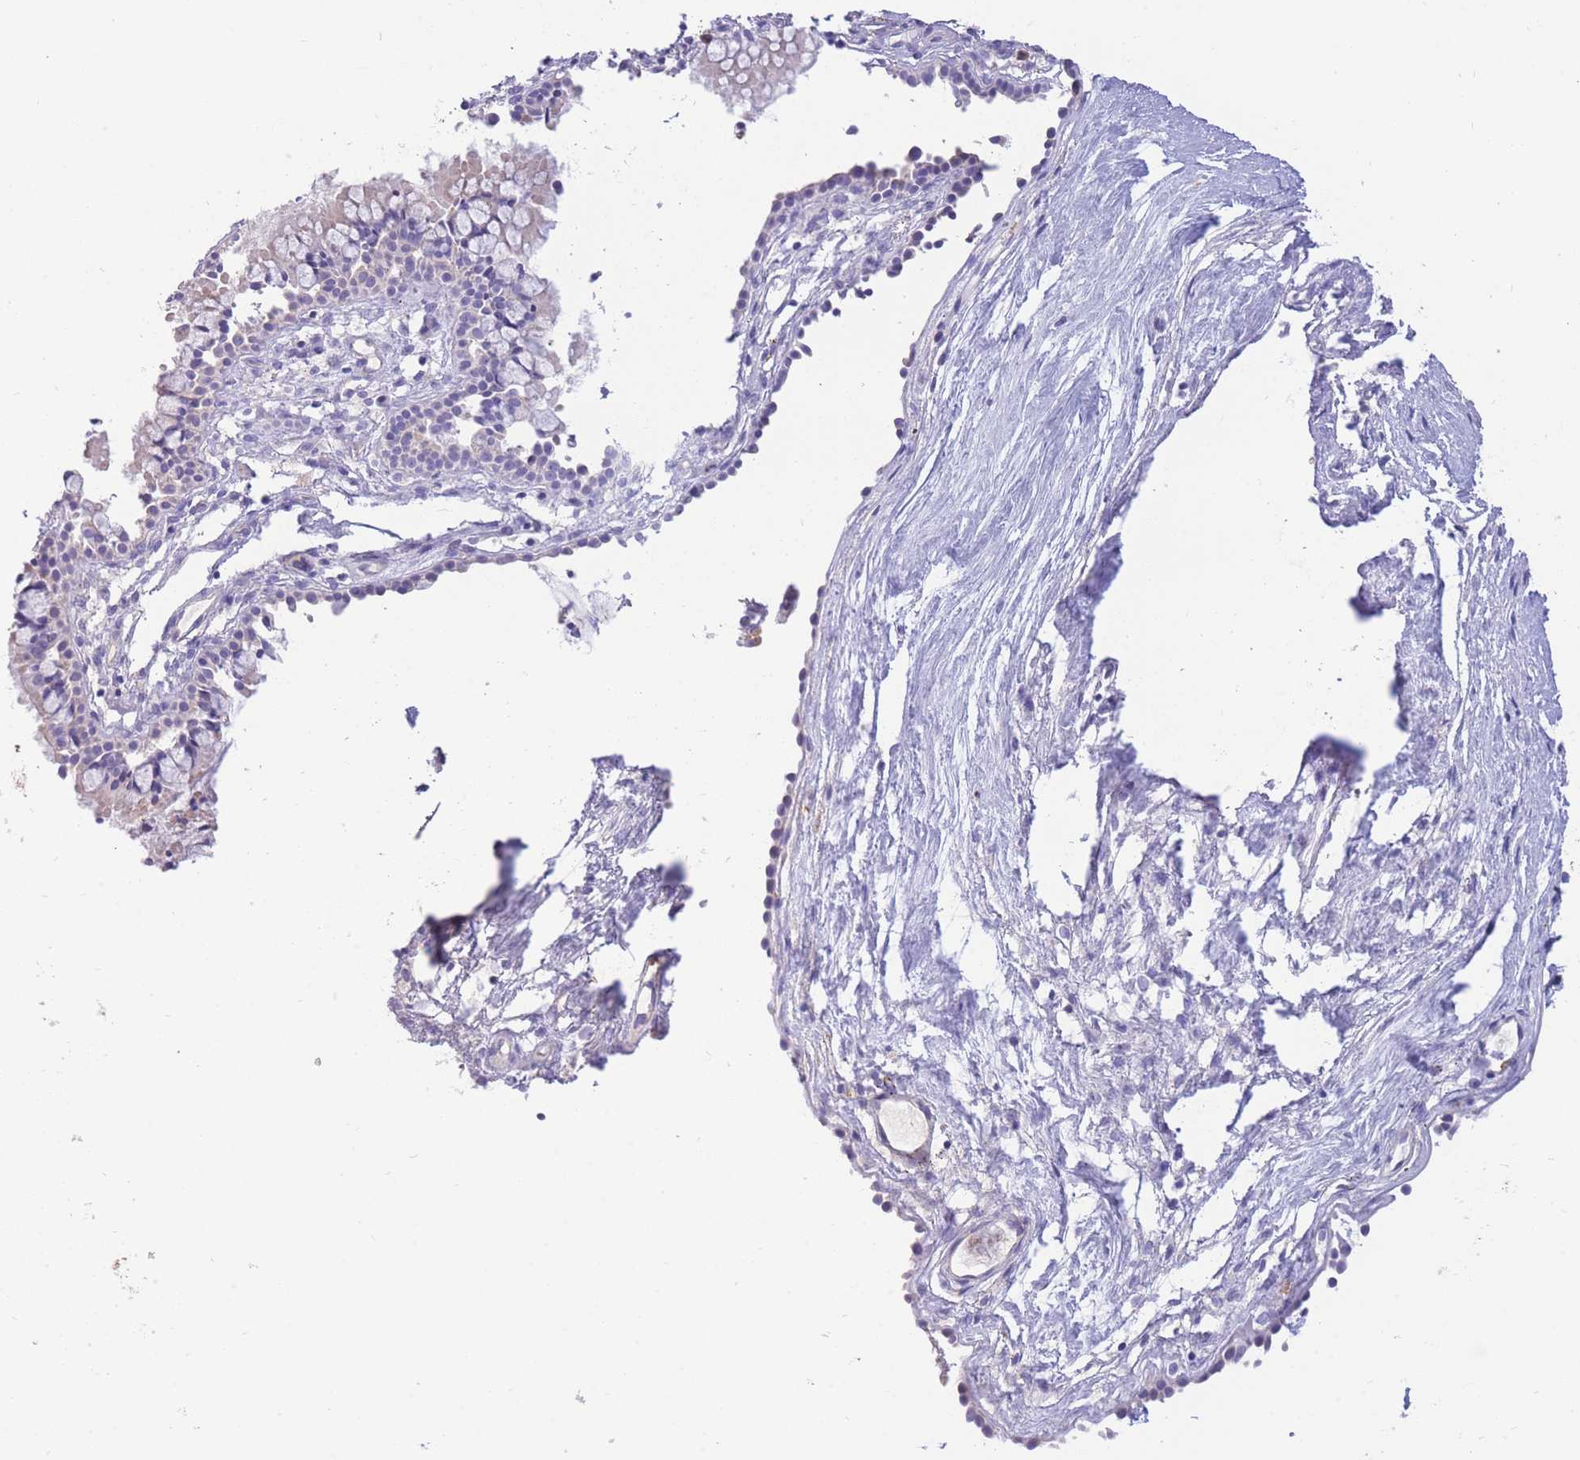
{"staining": {"intensity": "negative", "quantity": "none", "location": "none"}, "tissue": "nasopharynx", "cell_type": "Respiratory epithelial cells", "image_type": "normal", "snomed": [{"axis": "morphology", "description": "Normal tissue, NOS"}, {"axis": "topography", "description": "Nasopharynx"}], "caption": "A photomicrograph of nasopharynx stained for a protein demonstrates no brown staining in respiratory epithelial cells.", "gene": "SULT1A1", "patient": {"sex": "male", "age": 82}}